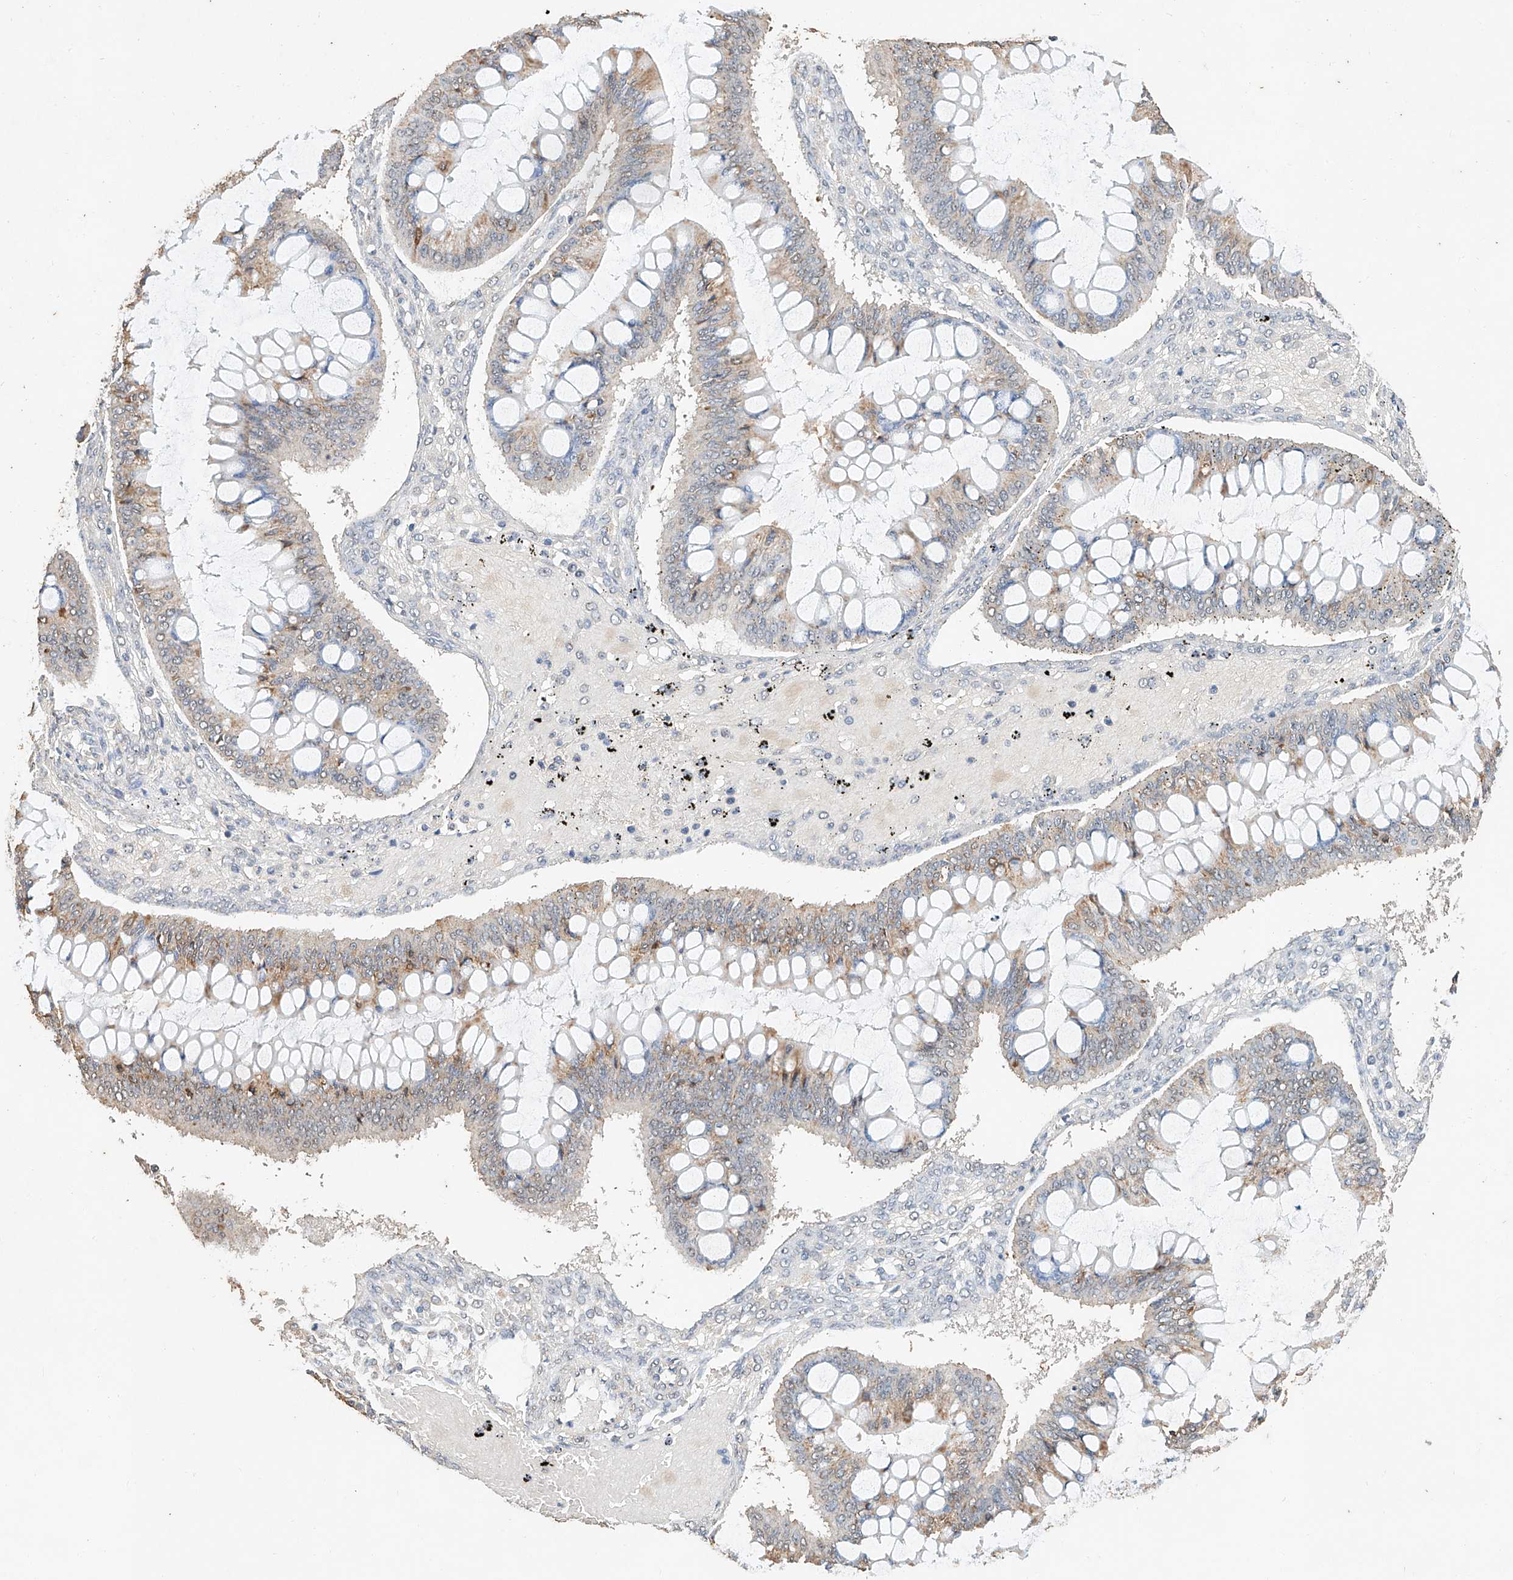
{"staining": {"intensity": "weak", "quantity": "25%-75%", "location": "cytoplasmic/membranous"}, "tissue": "ovarian cancer", "cell_type": "Tumor cells", "image_type": "cancer", "snomed": [{"axis": "morphology", "description": "Cystadenocarcinoma, mucinous, NOS"}, {"axis": "topography", "description": "Ovary"}], "caption": "Mucinous cystadenocarcinoma (ovarian) stained for a protein shows weak cytoplasmic/membranous positivity in tumor cells. The staining was performed using DAB (3,3'-diaminobenzidine) to visualize the protein expression in brown, while the nuclei were stained in blue with hematoxylin (Magnification: 20x).", "gene": "CERS4", "patient": {"sex": "female", "age": 73}}